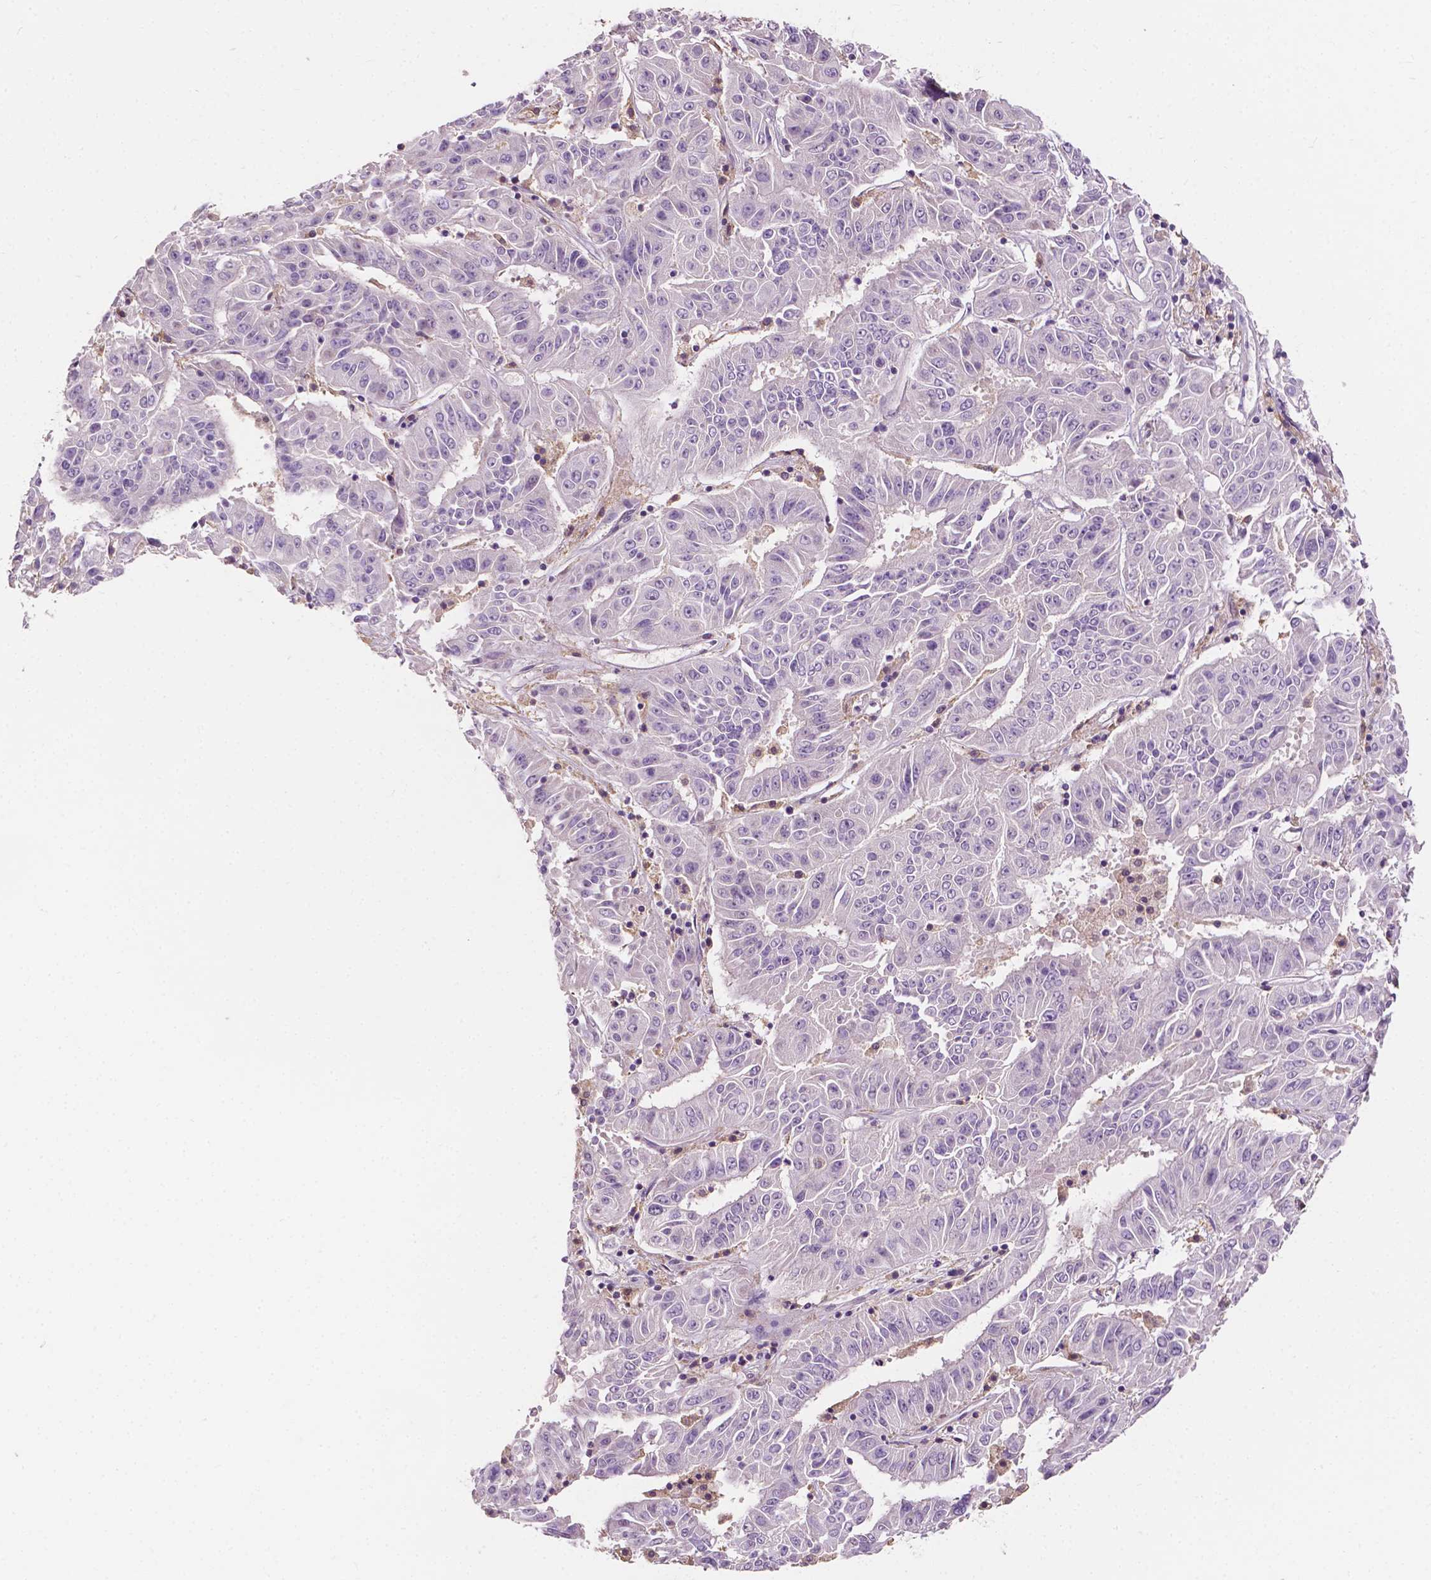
{"staining": {"intensity": "weak", "quantity": ">75%", "location": "cytoplasmic/membranous"}, "tissue": "pancreatic cancer", "cell_type": "Tumor cells", "image_type": "cancer", "snomed": [{"axis": "morphology", "description": "Adenocarcinoma, NOS"}, {"axis": "topography", "description": "Pancreas"}], "caption": "Immunohistochemistry (IHC) (DAB (3,3'-diaminobenzidine)) staining of human adenocarcinoma (pancreatic) exhibits weak cytoplasmic/membranous protein expression in about >75% of tumor cells.", "gene": "EBAG9", "patient": {"sex": "male", "age": 63}}